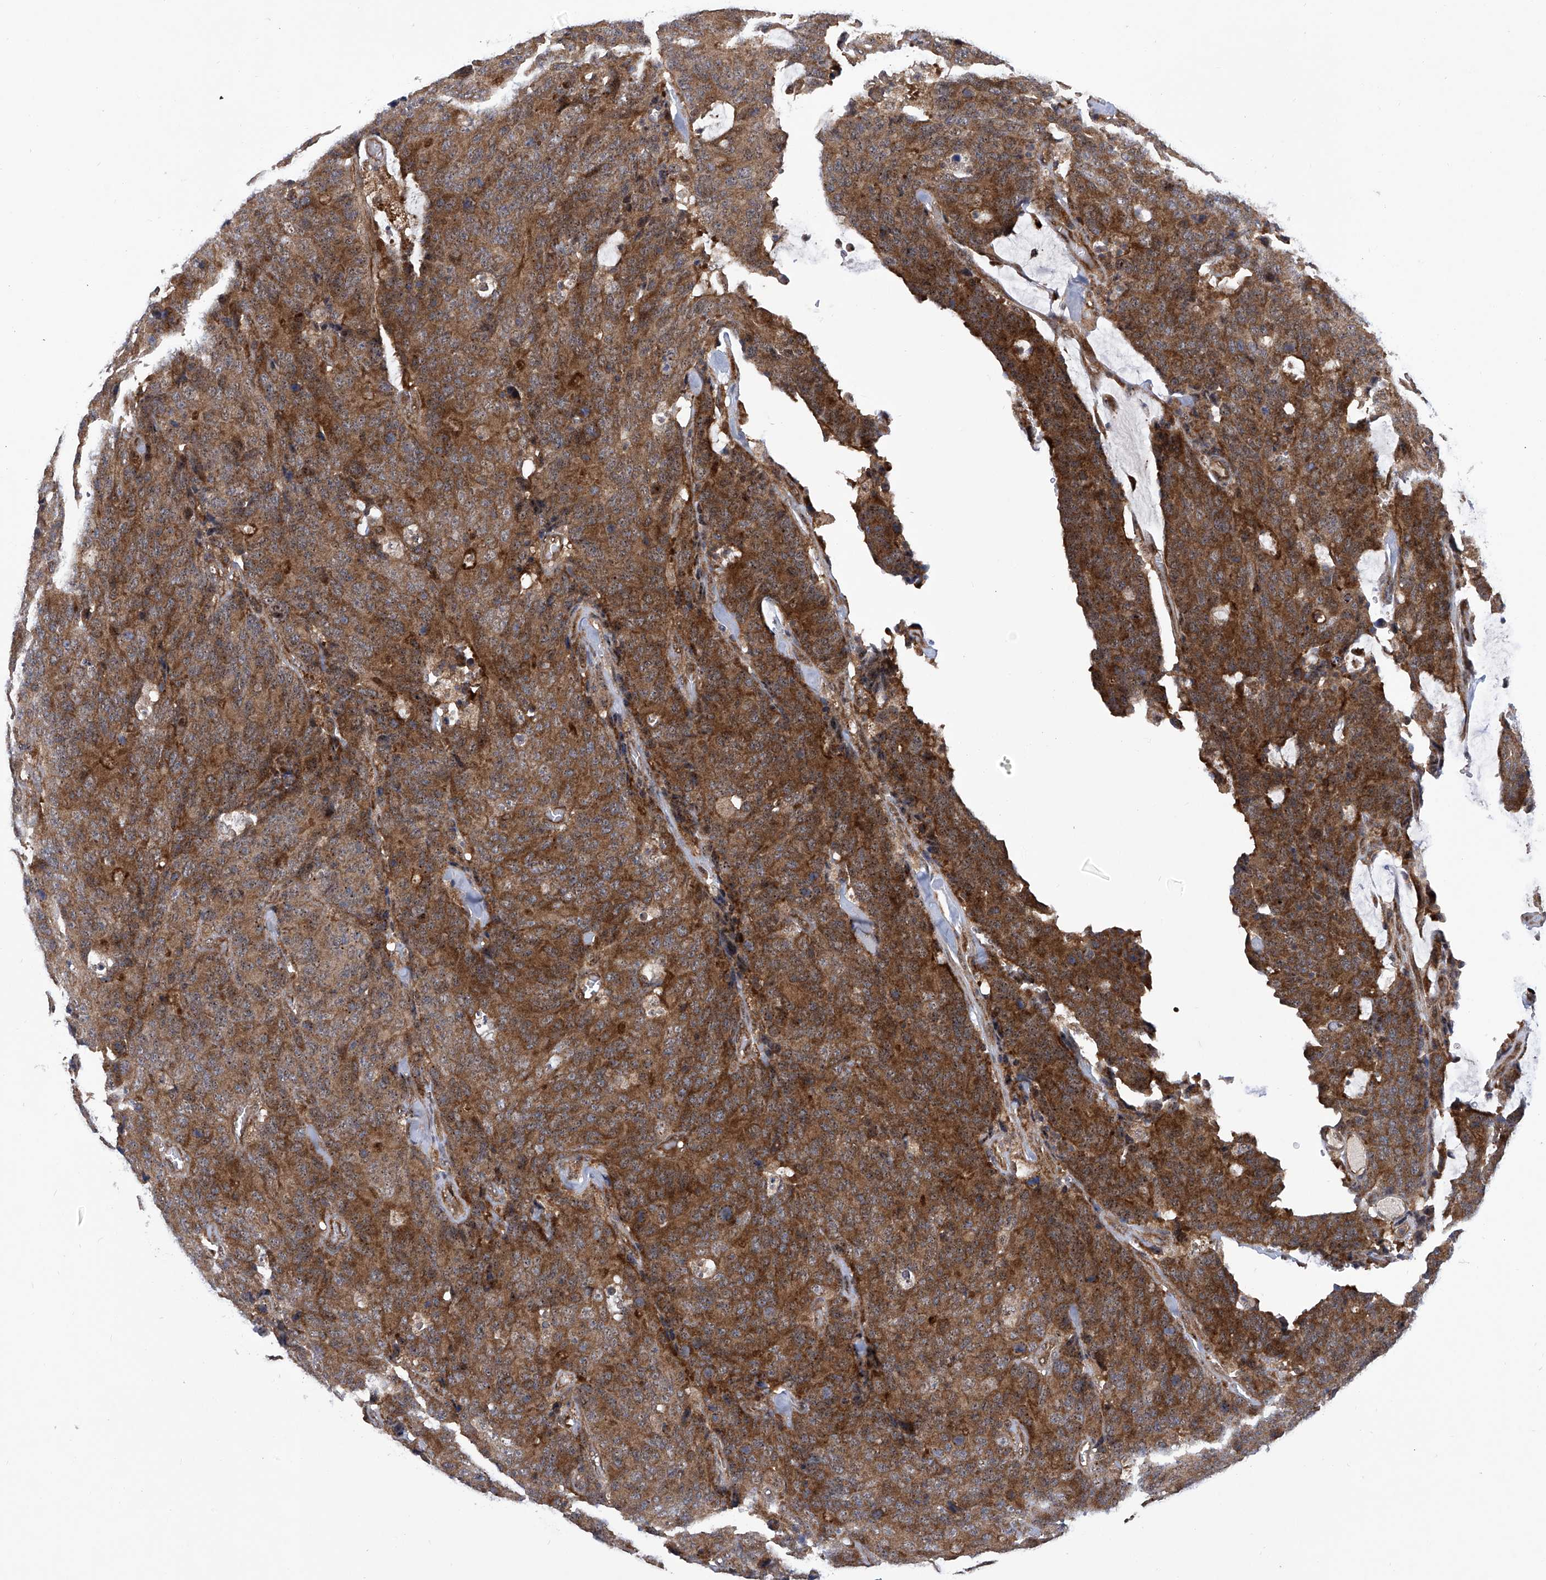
{"staining": {"intensity": "moderate", "quantity": ">75%", "location": "cytoplasmic/membranous"}, "tissue": "colorectal cancer", "cell_type": "Tumor cells", "image_type": "cancer", "snomed": [{"axis": "morphology", "description": "Adenocarcinoma, NOS"}, {"axis": "topography", "description": "Colon"}], "caption": "Adenocarcinoma (colorectal) stained with a protein marker reveals moderate staining in tumor cells.", "gene": "CISH", "patient": {"sex": "female", "age": 86}}